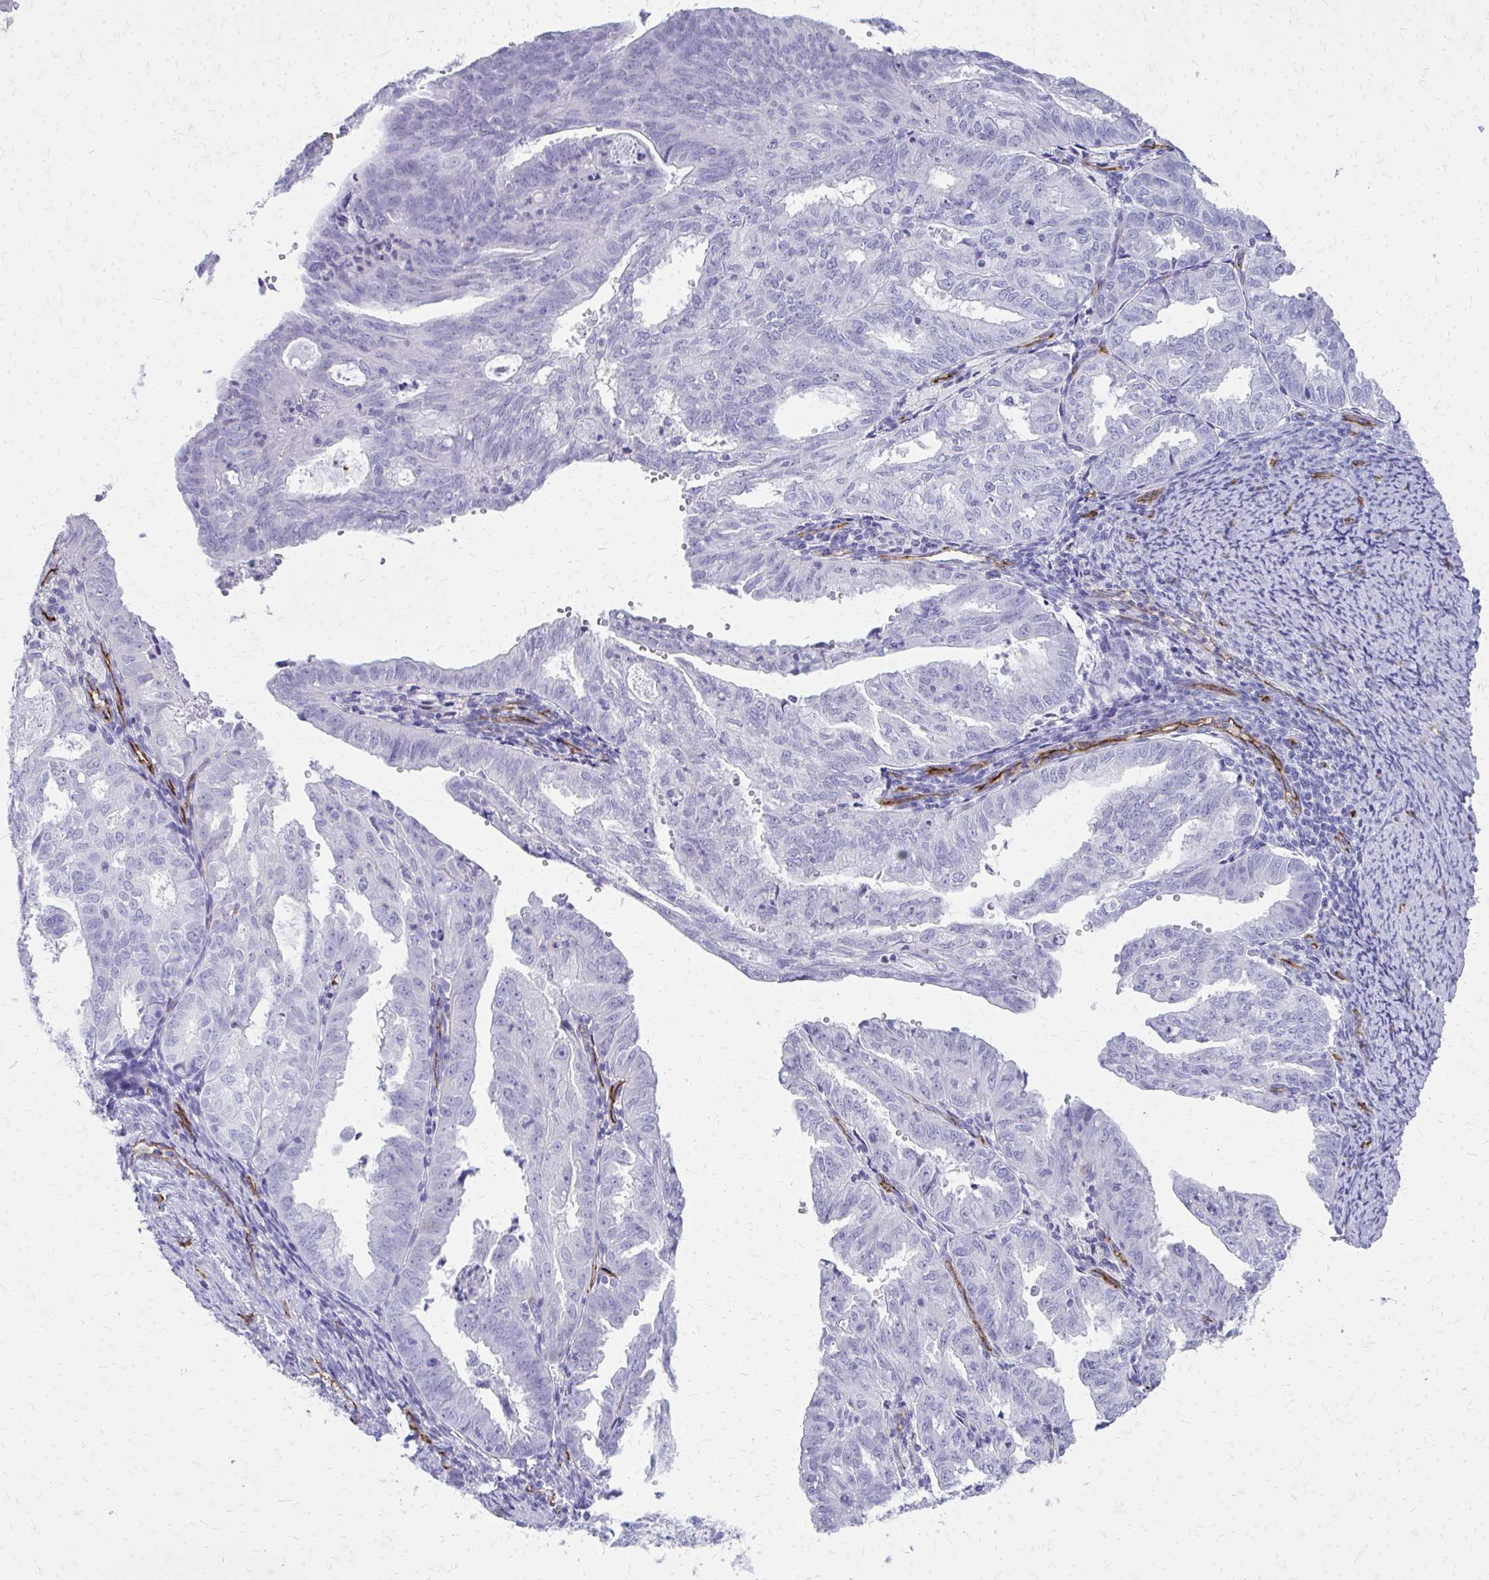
{"staining": {"intensity": "negative", "quantity": "none", "location": "none"}, "tissue": "endometrial cancer", "cell_type": "Tumor cells", "image_type": "cancer", "snomed": [{"axis": "morphology", "description": "Adenocarcinoma, NOS"}, {"axis": "topography", "description": "Endometrium"}], "caption": "This is a photomicrograph of IHC staining of endometrial cancer (adenocarcinoma), which shows no expression in tumor cells.", "gene": "TPSG1", "patient": {"sex": "female", "age": 70}}